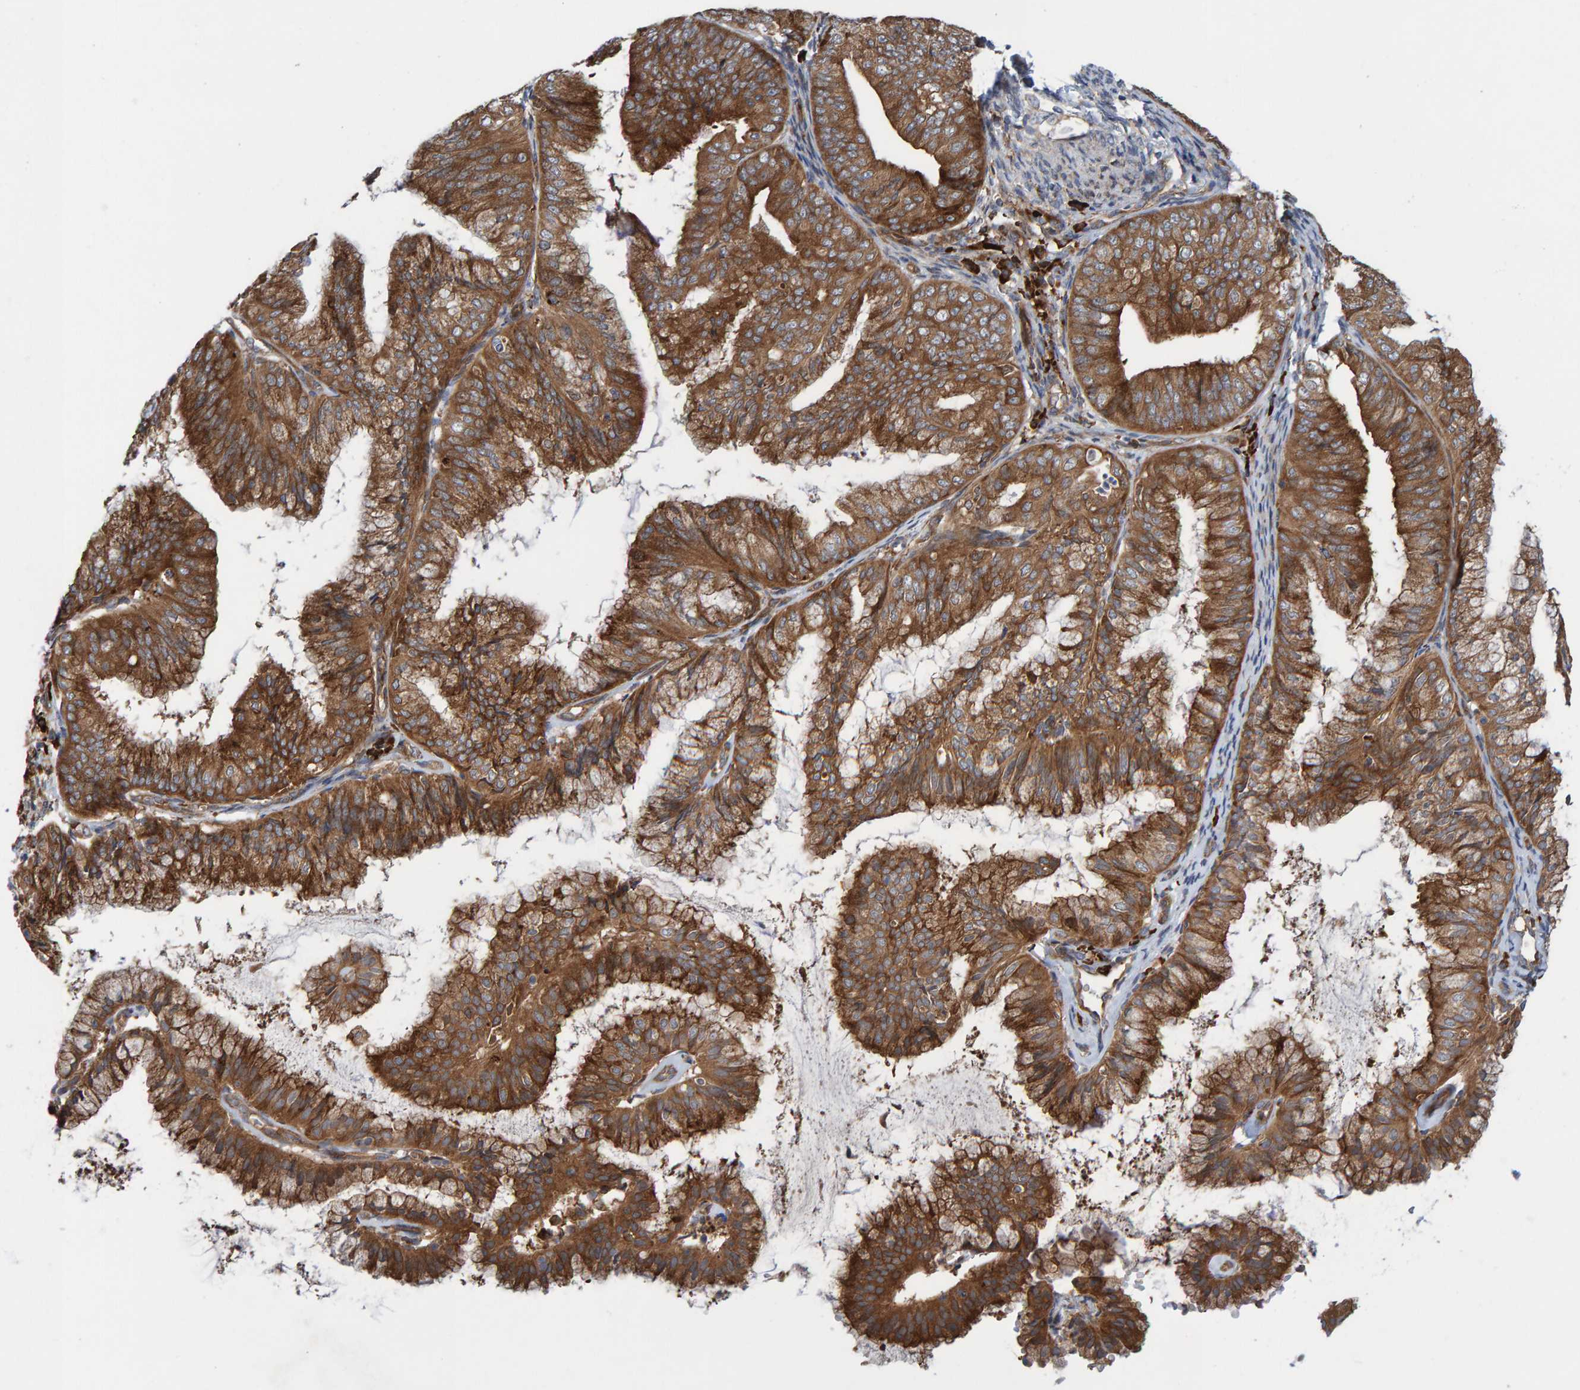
{"staining": {"intensity": "moderate", "quantity": ">75%", "location": "cytoplasmic/membranous"}, "tissue": "endometrial cancer", "cell_type": "Tumor cells", "image_type": "cancer", "snomed": [{"axis": "morphology", "description": "Adenocarcinoma, NOS"}, {"axis": "topography", "description": "Endometrium"}], "caption": "Adenocarcinoma (endometrial) was stained to show a protein in brown. There is medium levels of moderate cytoplasmic/membranous positivity in approximately >75% of tumor cells.", "gene": "KIAA0753", "patient": {"sex": "female", "age": 63}}